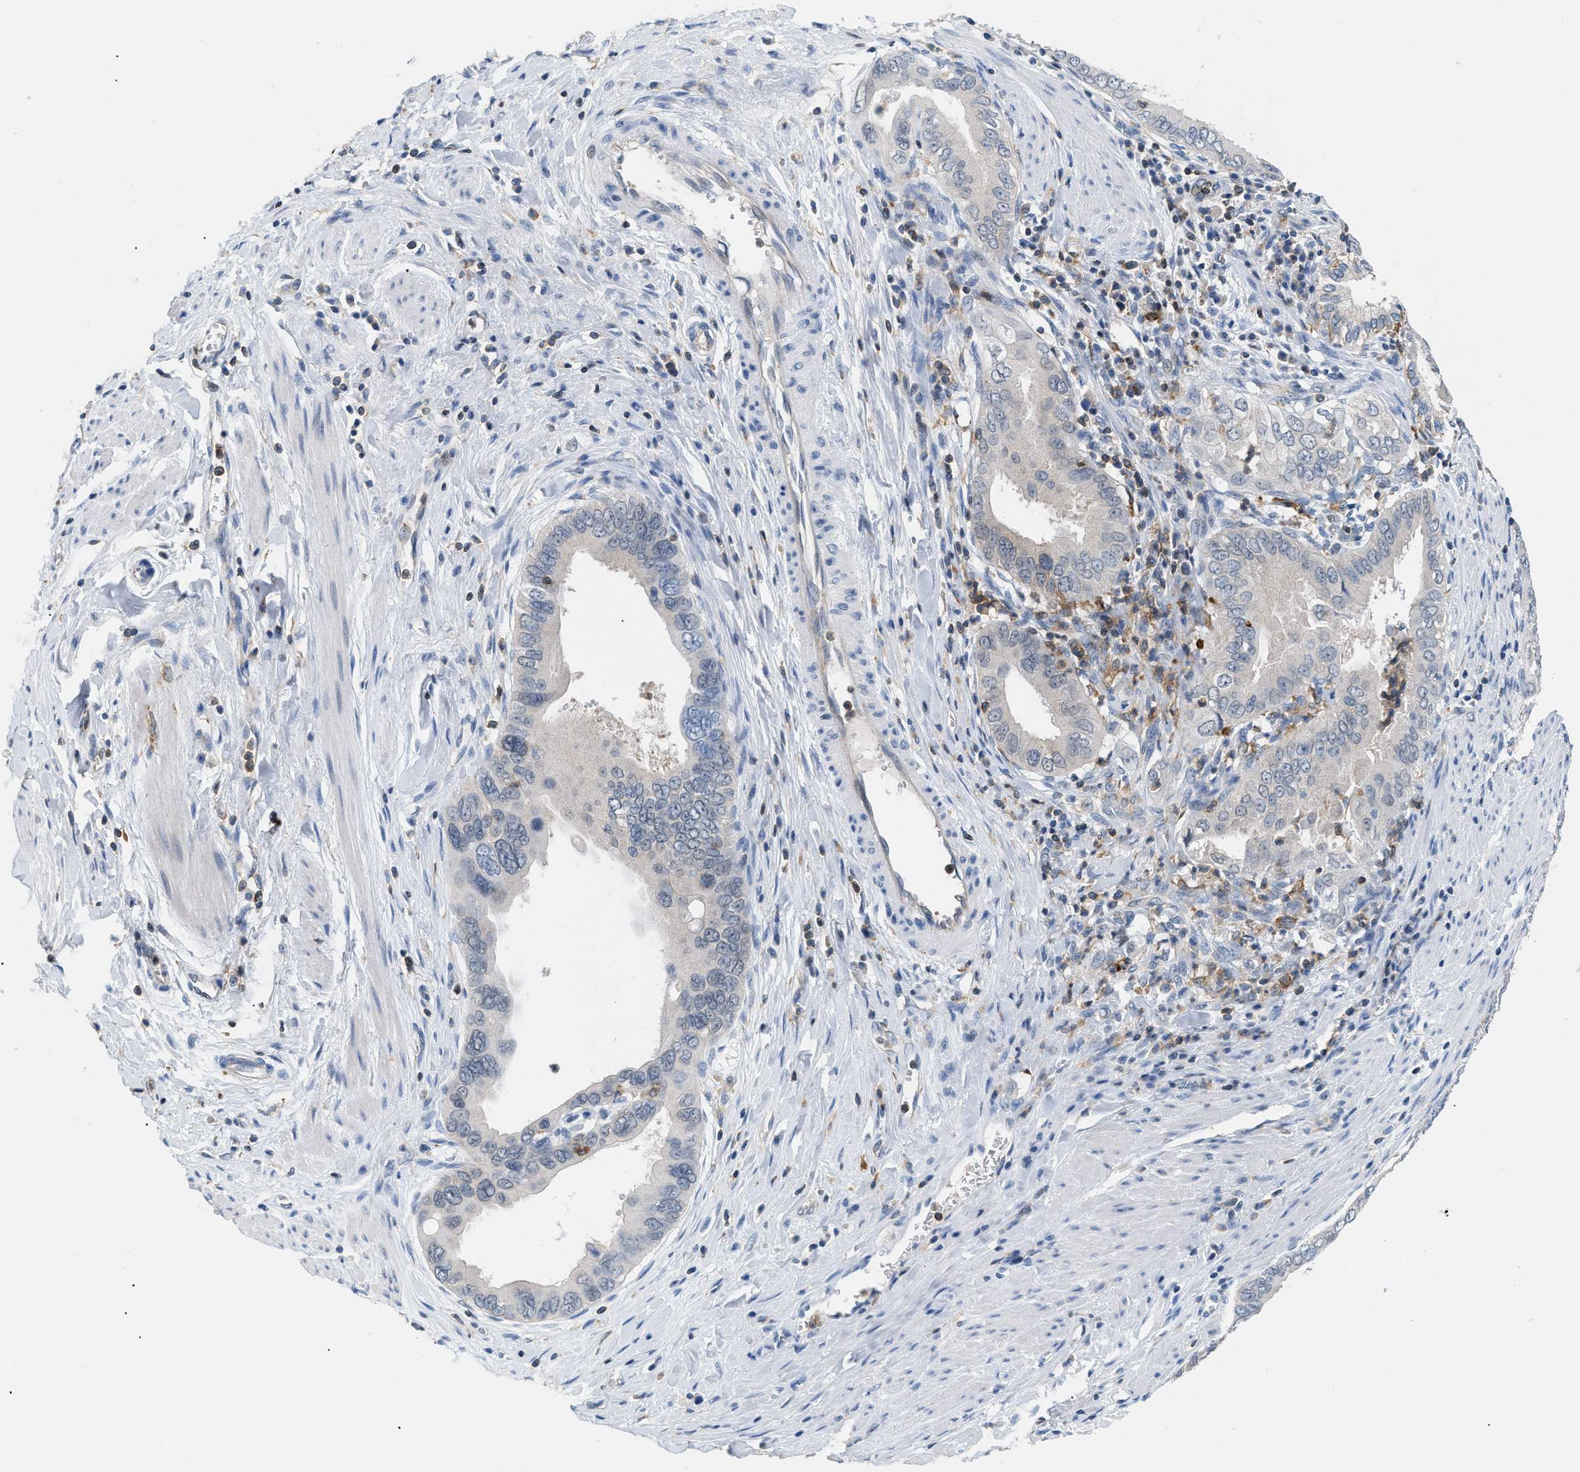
{"staining": {"intensity": "negative", "quantity": "none", "location": "none"}, "tissue": "pancreatic cancer", "cell_type": "Tumor cells", "image_type": "cancer", "snomed": [{"axis": "morphology", "description": "Normal tissue, NOS"}, {"axis": "topography", "description": "Lymph node"}], "caption": "Pancreatic cancer was stained to show a protein in brown. There is no significant expression in tumor cells.", "gene": "INPP5D", "patient": {"sex": "male", "age": 50}}